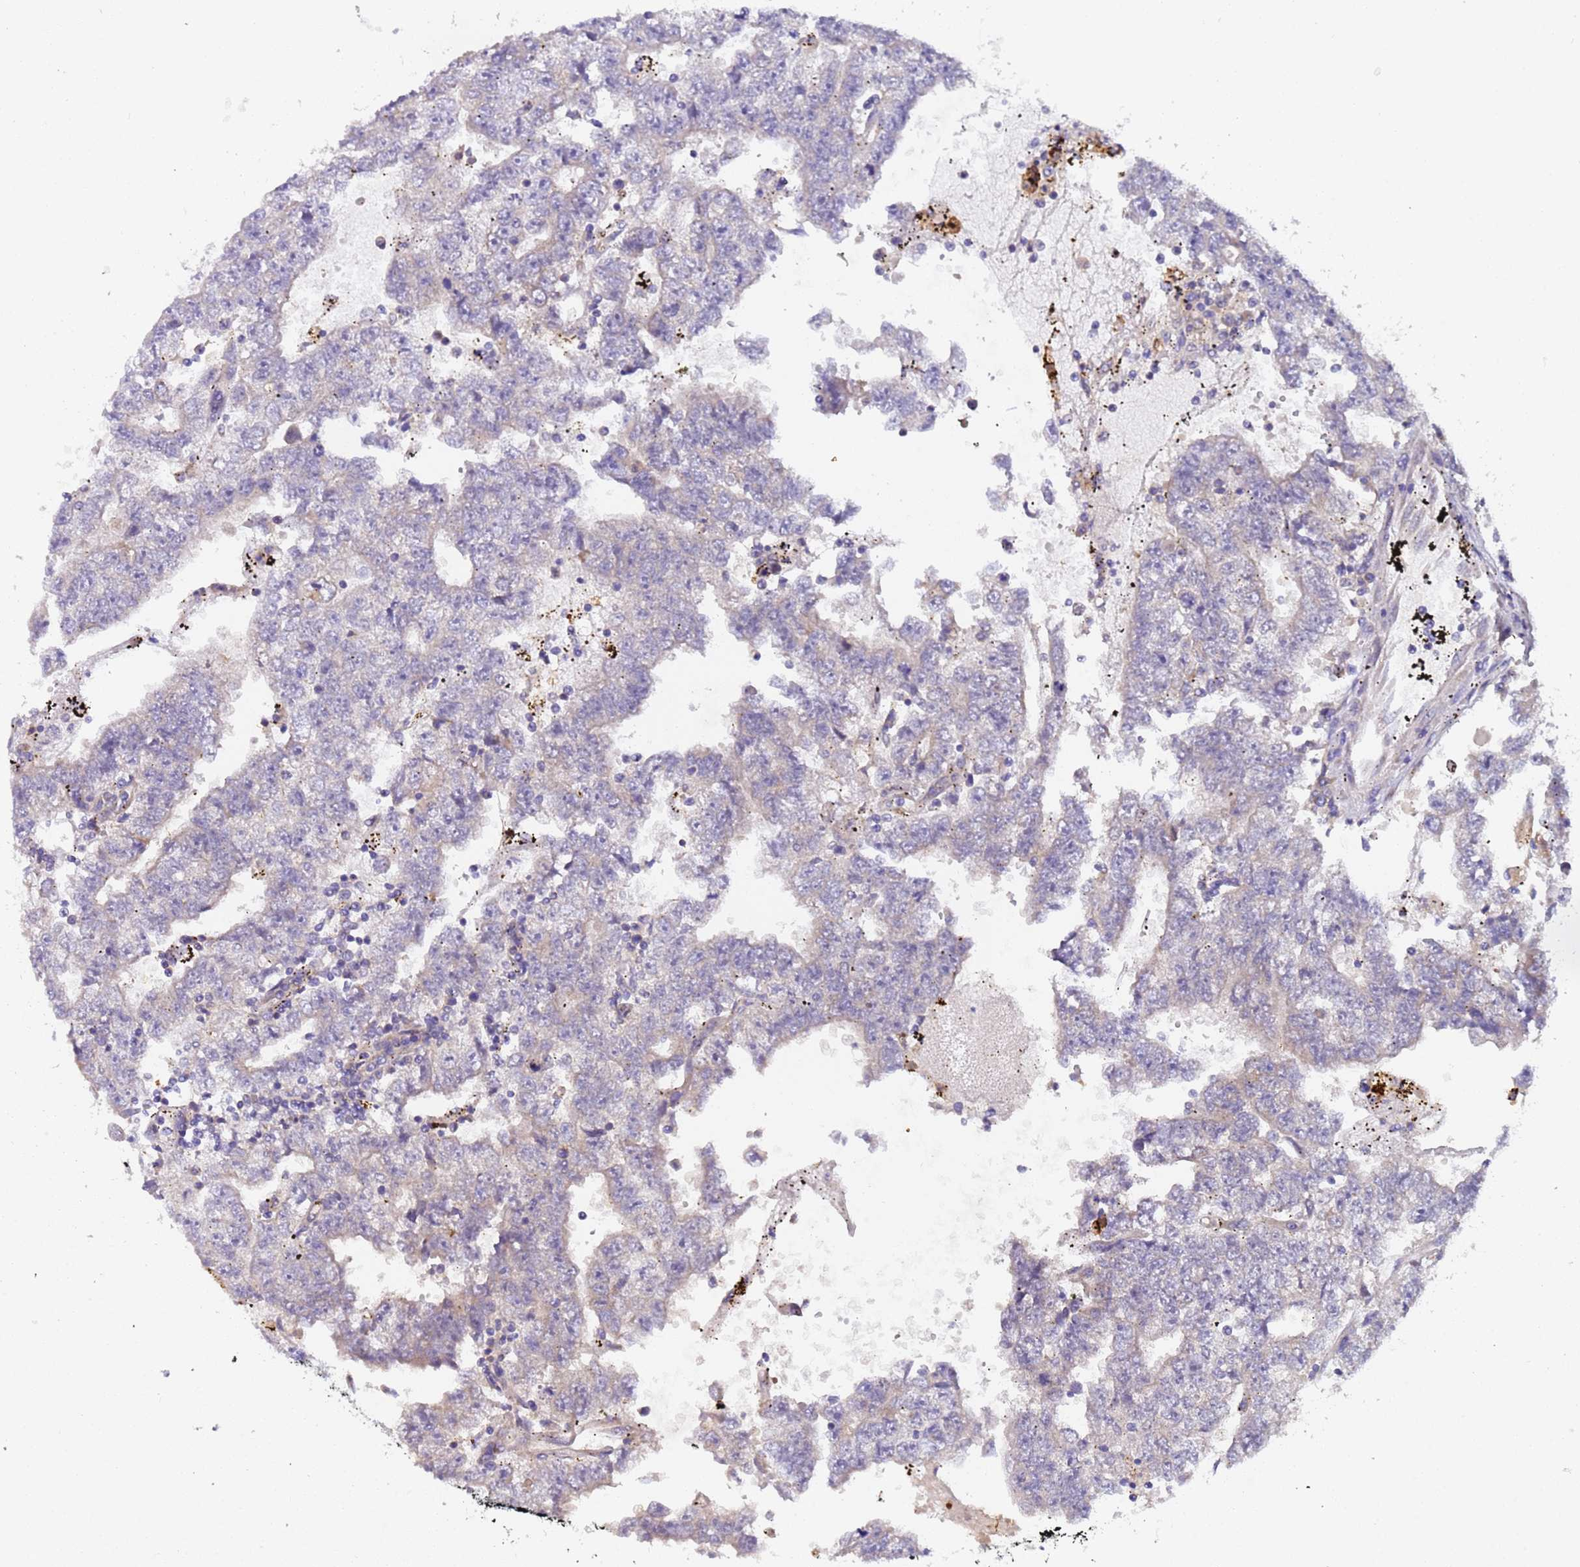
{"staining": {"intensity": "negative", "quantity": "none", "location": "none"}, "tissue": "testis cancer", "cell_type": "Tumor cells", "image_type": "cancer", "snomed": [{"axis": "morphology", "description": "Carcinoma, Embryonal, NOS"}, {"axis": "topography", "description": "Testis"}], "caption": "High magnification brightfield microscopy of embryonal carcinoma (testis) stained with DAB (3,3'-diaminobenzidine) (brown) and counterstained with hematoxylin (blue): tumor cells show no significant staining.", "gene": "PAQR7", "patient": {"sex": "male", "age": 25}}